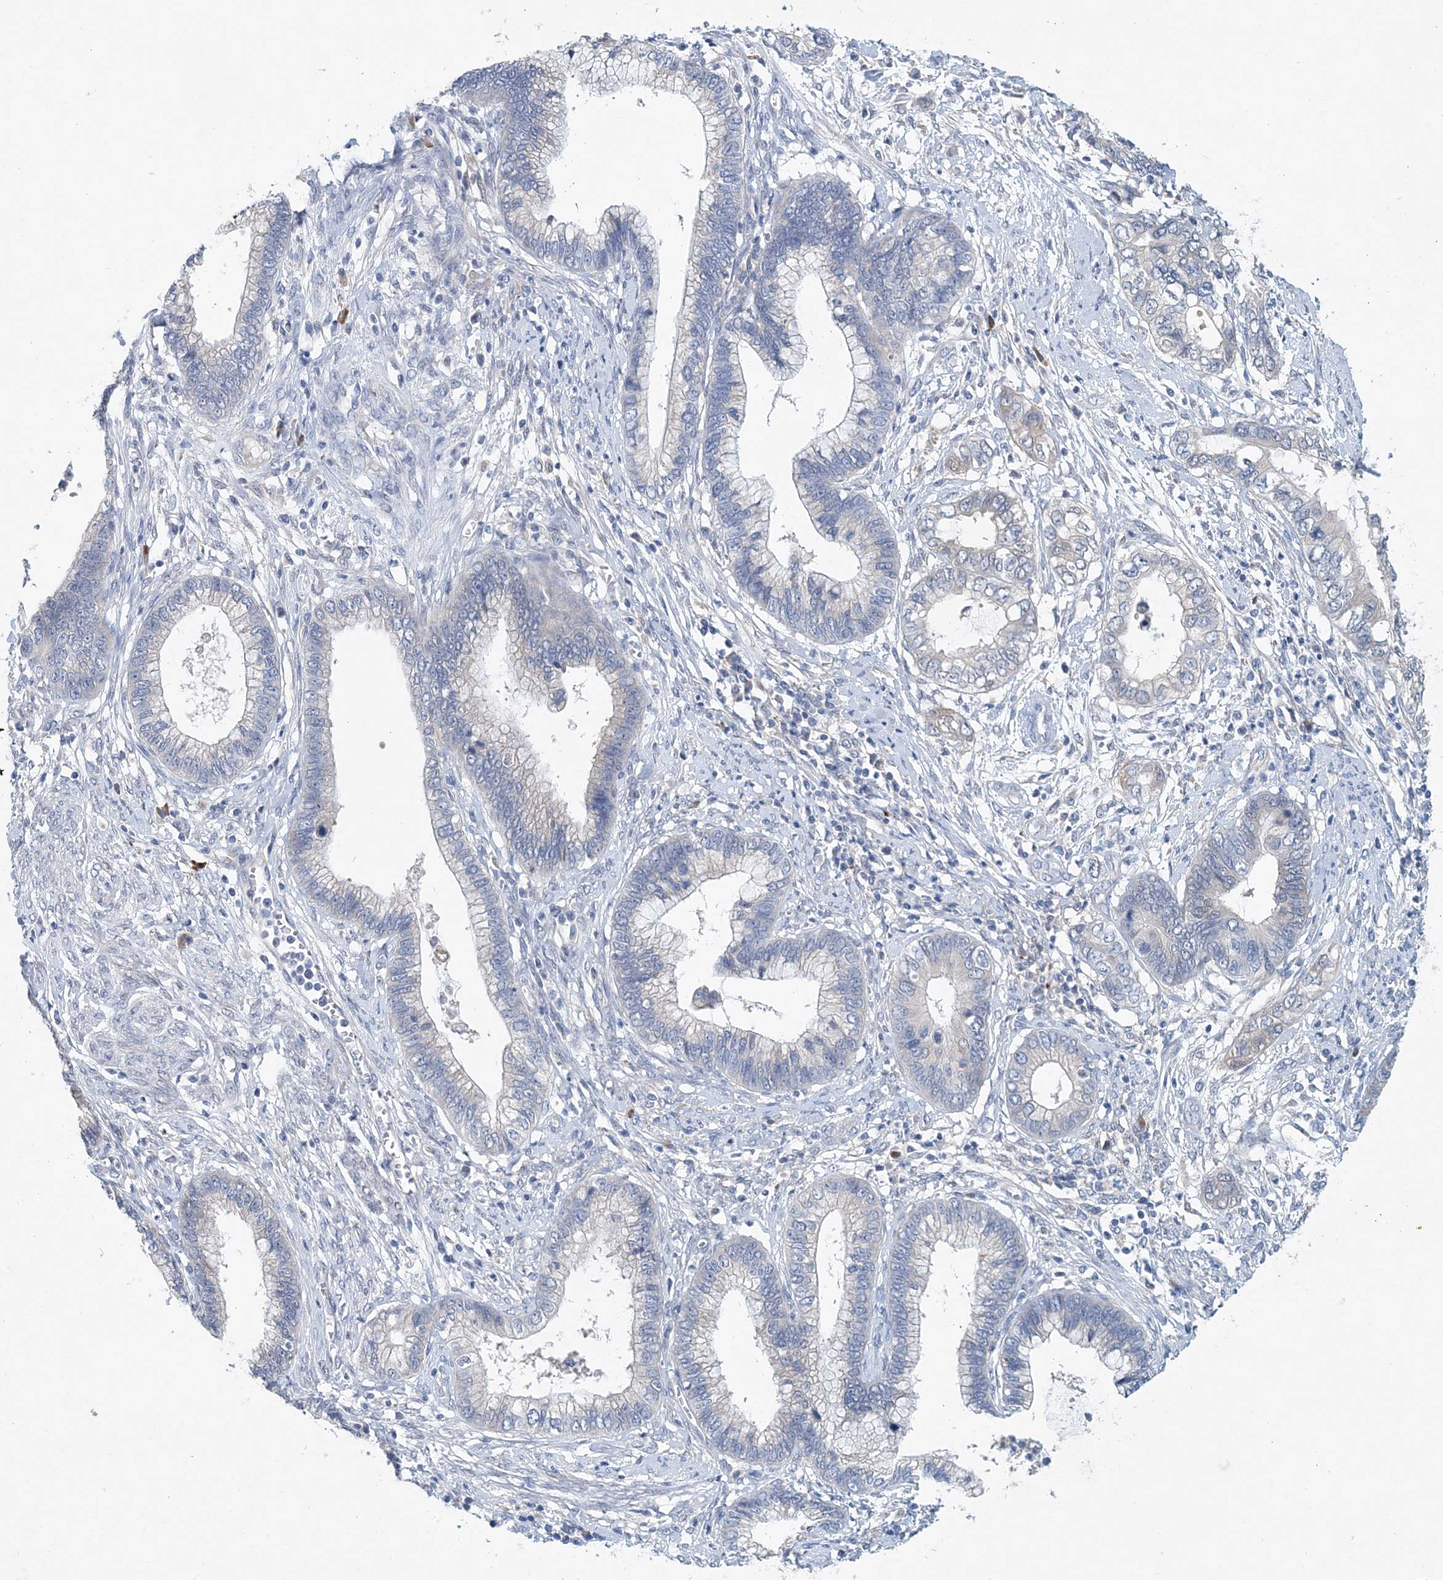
{"staining": {"intensity": "negative", "quantity": "none", "location": "none"}, "tissue": "cervical cancer", "cell_type": "Tumor cells", "image_type": "cancer", "snomed": [{"axis": "morphology", "description": "Adenocarcinoma, NOS"}, {"axis": "topography", "description": "Cervix"}], "caption": "Human cervical cancer stained for a protein using IHC shows no staining in tumor cells.", "gene": "PFN2", "patient": {"sex": "female", "age": 44}}